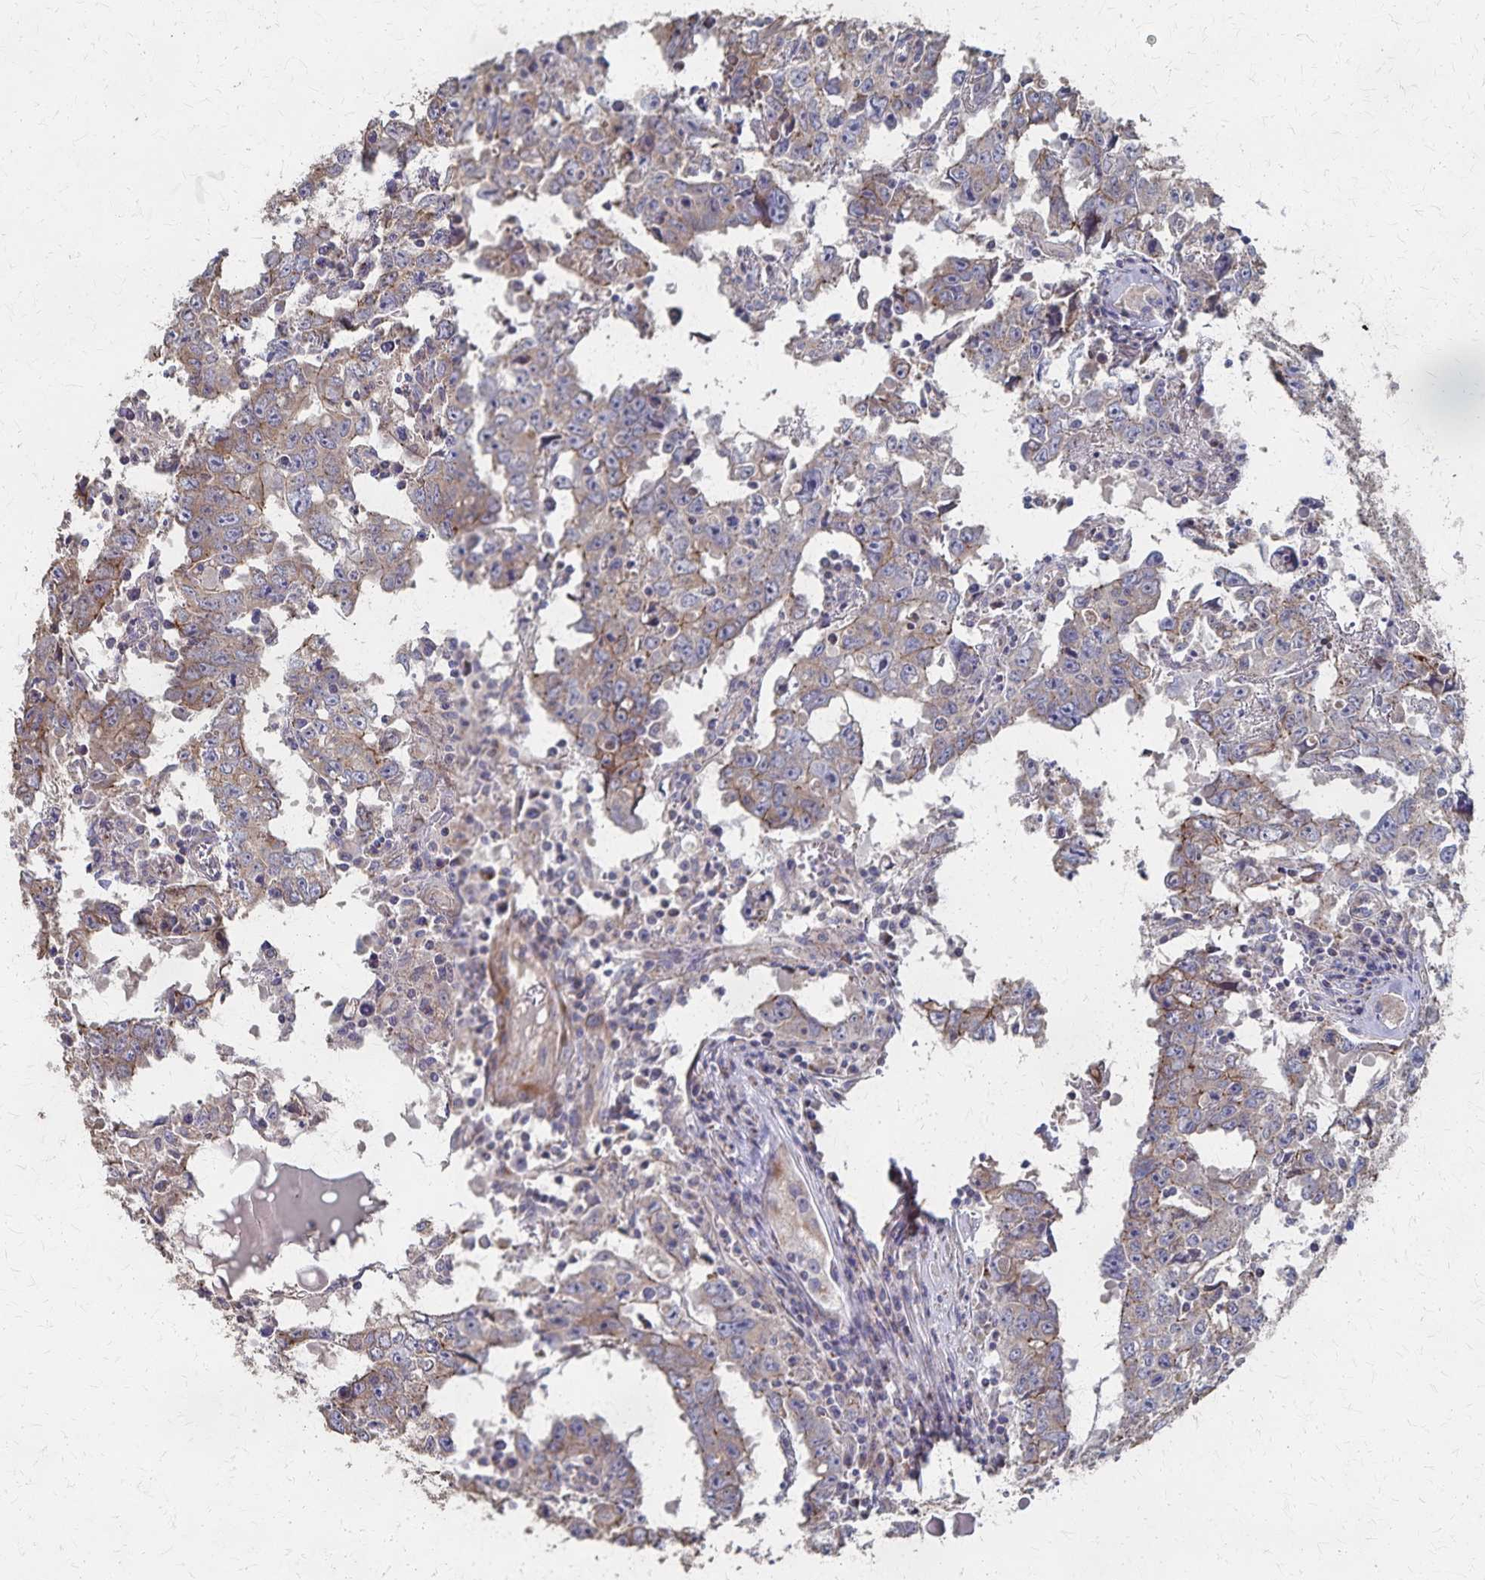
{"staining": {"intensity": "moderate", "quantity": "25%-75%", "location": "cytoplasmic/membranous"}, "tissue": "testis cancer", "cell_type": "Tumor cells", "image_type": "cancer", "snomed": [{"axis": "morphology", "description": "Carcinoma, Embryonal, NOS"}, {"axis": "topography", "description": "Testis"}], "caption": "Immunohistochemical staining of testis cancer (embryonal carcinoma) shows medium levels of moderate cytoplasmic/membranous protein positivity in approximately 25%-75% of tumor cells. Nuclei are stained in blue.", "gene": "PGAP2", "patient": {"sex": "male", "age": 22}}